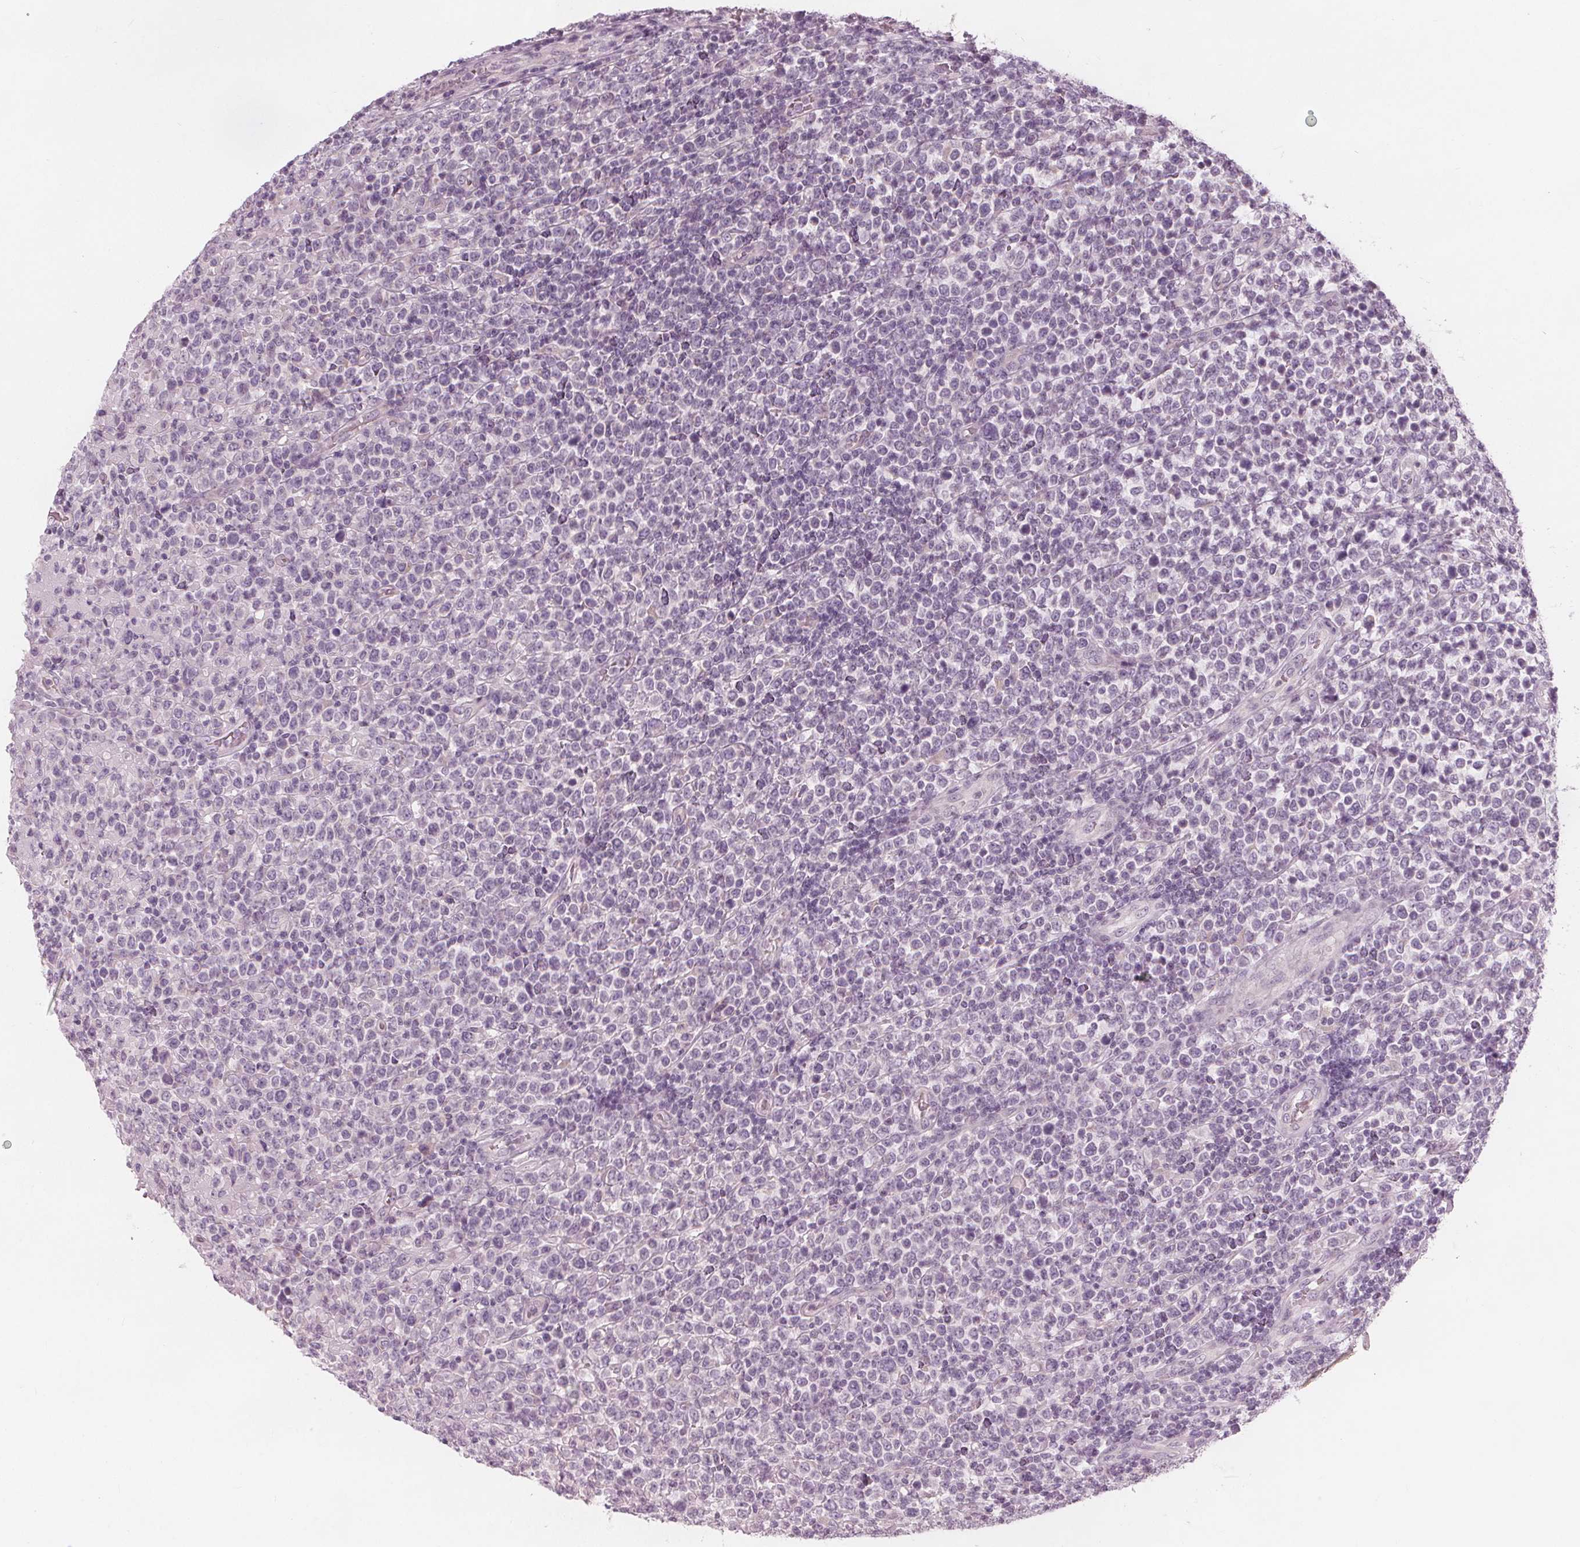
{"staining": {"intensity": "negative", "quantity": "none", "location": "none"}, "tissue": "lymphoma", "cell_type": "Tumor cells", "image_type": "cancer", "snomed": [{"axis": "morphology", "description": "Malignant lymphoma, non-Hodgkin's type, High grade"}, {"axis": "topography", "description": "Soft tissue"}], "caption": "An IHC image of lymphoma is shown. There is no staining in tumor cells of lymphoma.", "gene": "BRSK1", "patient": {"sex": "female", "age": 56}}